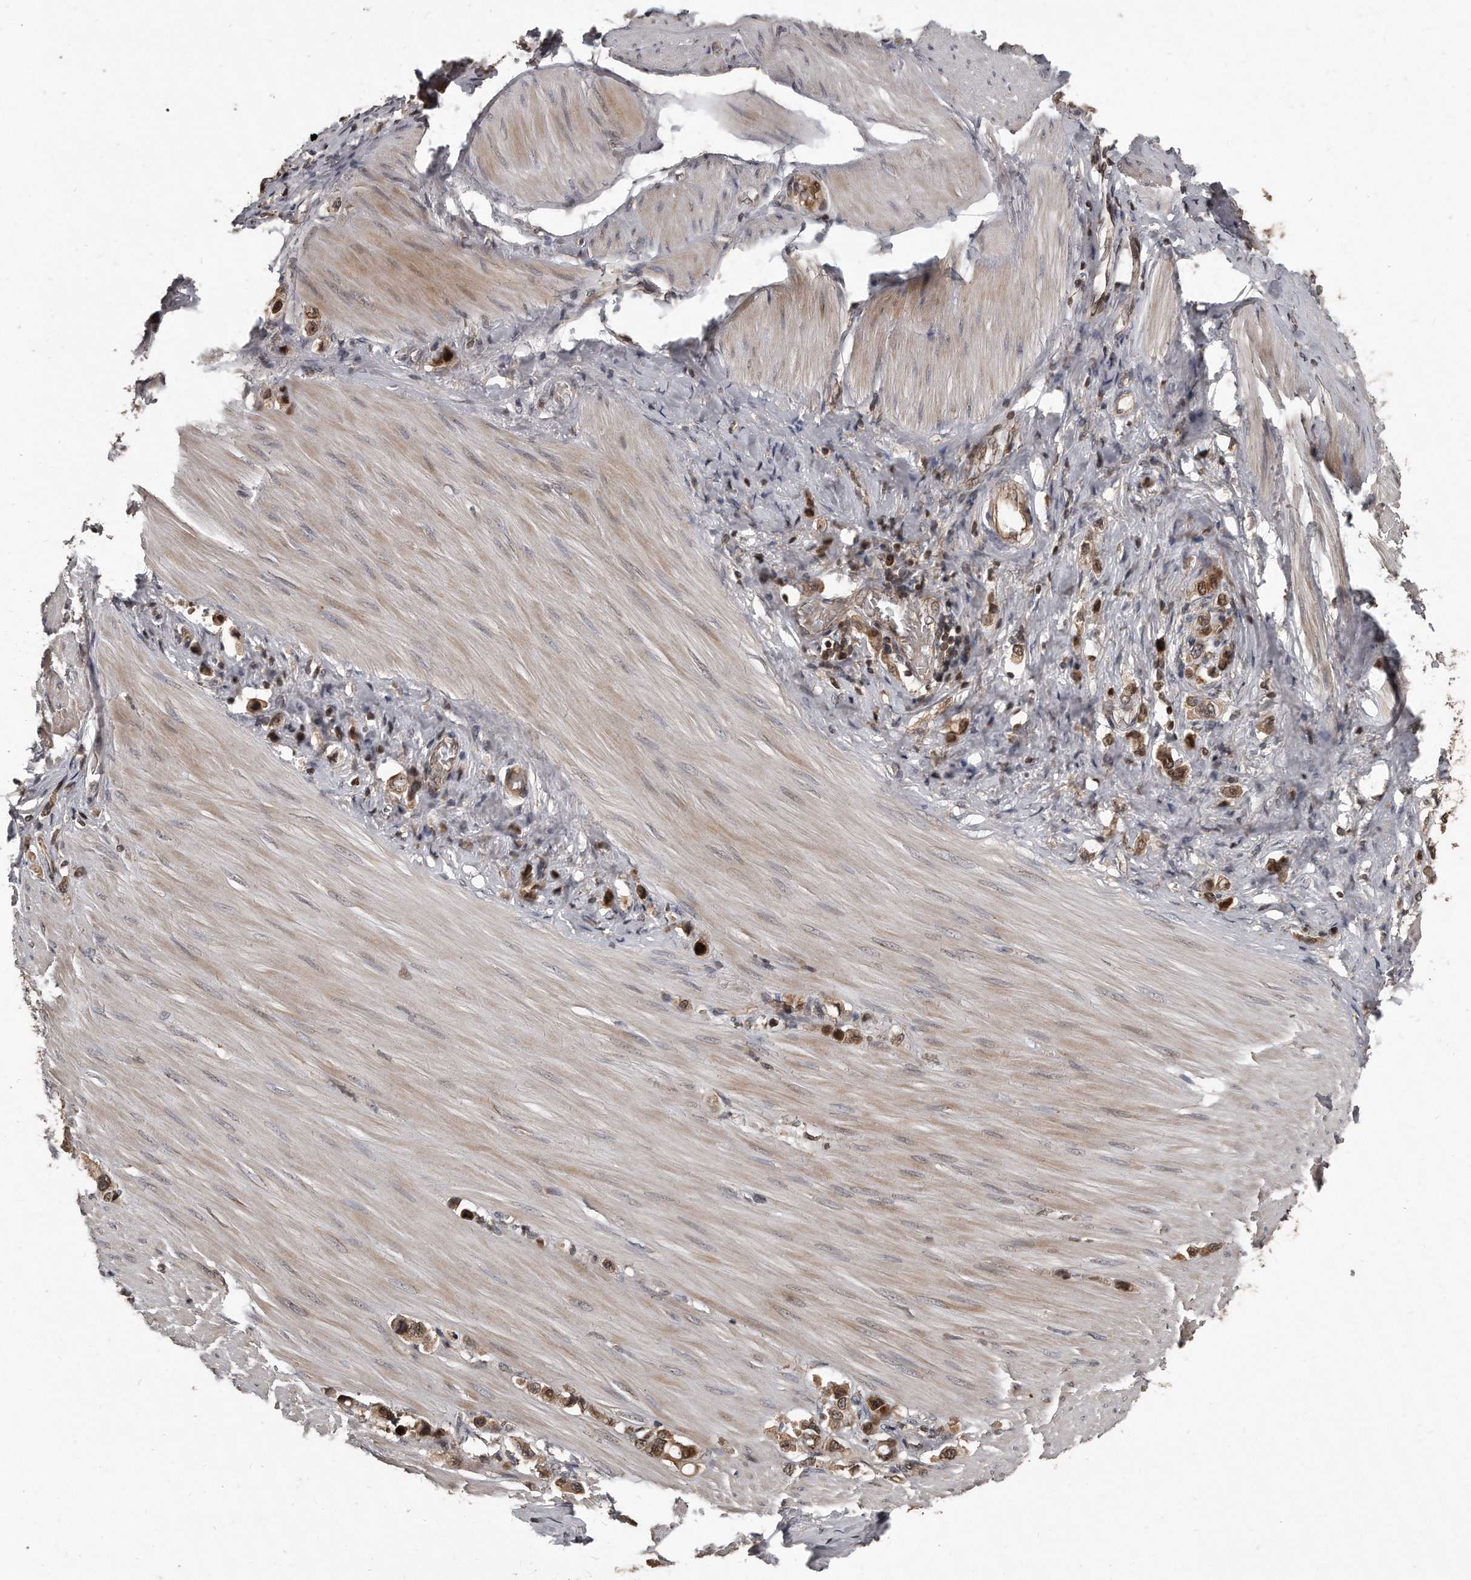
{"staining": {"intensity": "moderate", "quantity": ">75%", "location": "cytoplasmic/membranous,nuclear"}, "tissue": "stomach cancer", "cell_type": "Tumor cells", "image_type": "cancer", "snomed": [{"axis": "morphology", "description": "Adenocarcinoma, NOS"}, {"axis": "topography", "description": "Stomach"}], "caption": "A micrograph of human stomach cancer (adenocarcinoma) stained for a protein demonstrates moderate cytoplasmic/membranous and nuclear brown staining in tumor cells.", "gene": "GCH1", "patient": {"sex": "female", "age": 65}}